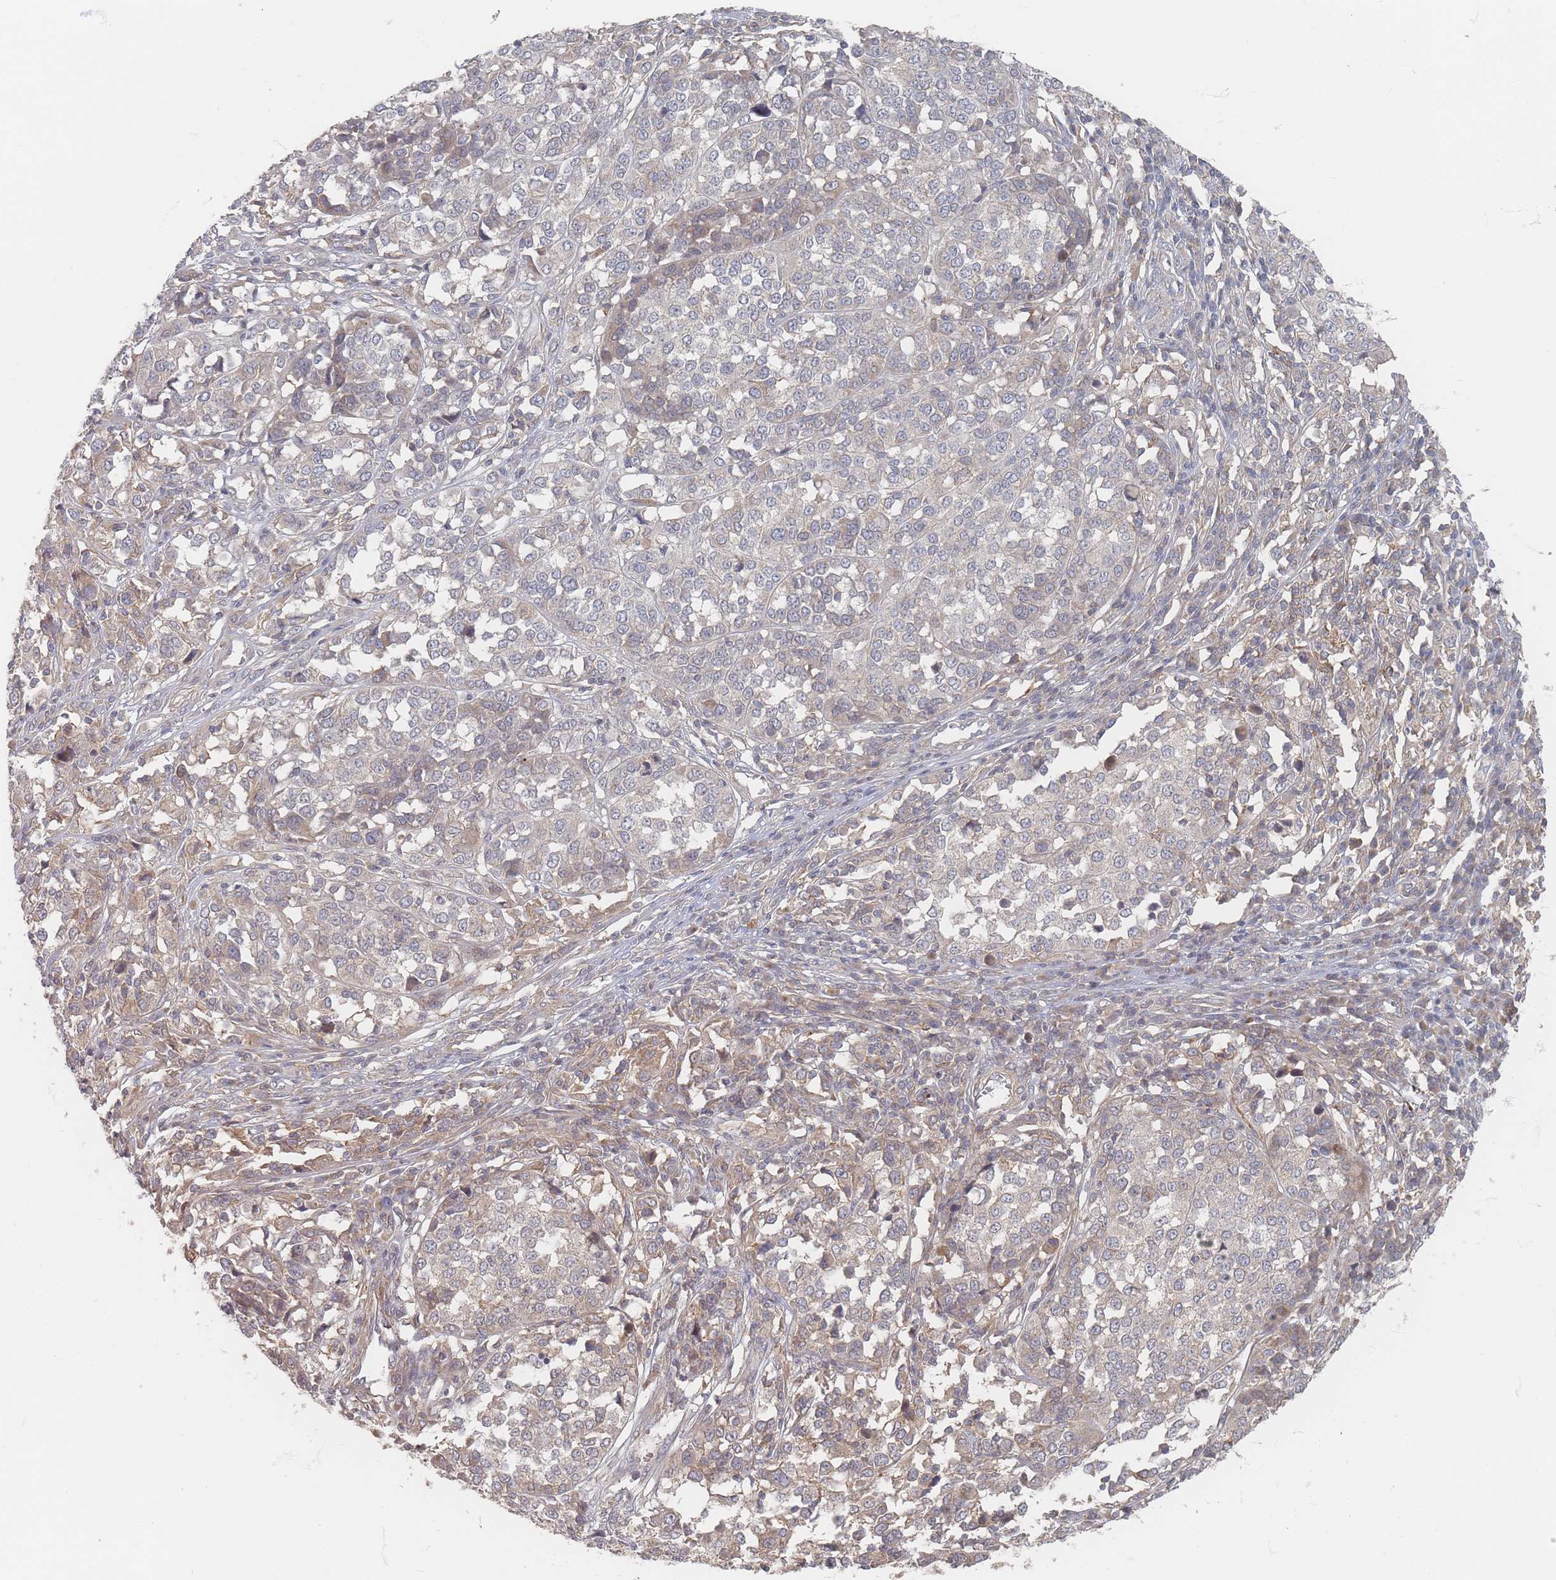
{"staining": {"intensity": "weak", "quantity": "<25%", "location": "cytoplasmic/membranous"}, "tissue": "melanoma", "cell_type": "Tumor cells", "image_type": "cancer", "snomed": [{"axis": "morphology", "description": "Malignant melanoma, Metastatic site"}, {"axis": "topography", "description": "Lymph node"}], "caption": "Human melanoma stained for a protein using immunohistochemistry reveals no expression in tumor cells.", "gene": "GLE1", "patient": {"sex": "male", "age": 44}}